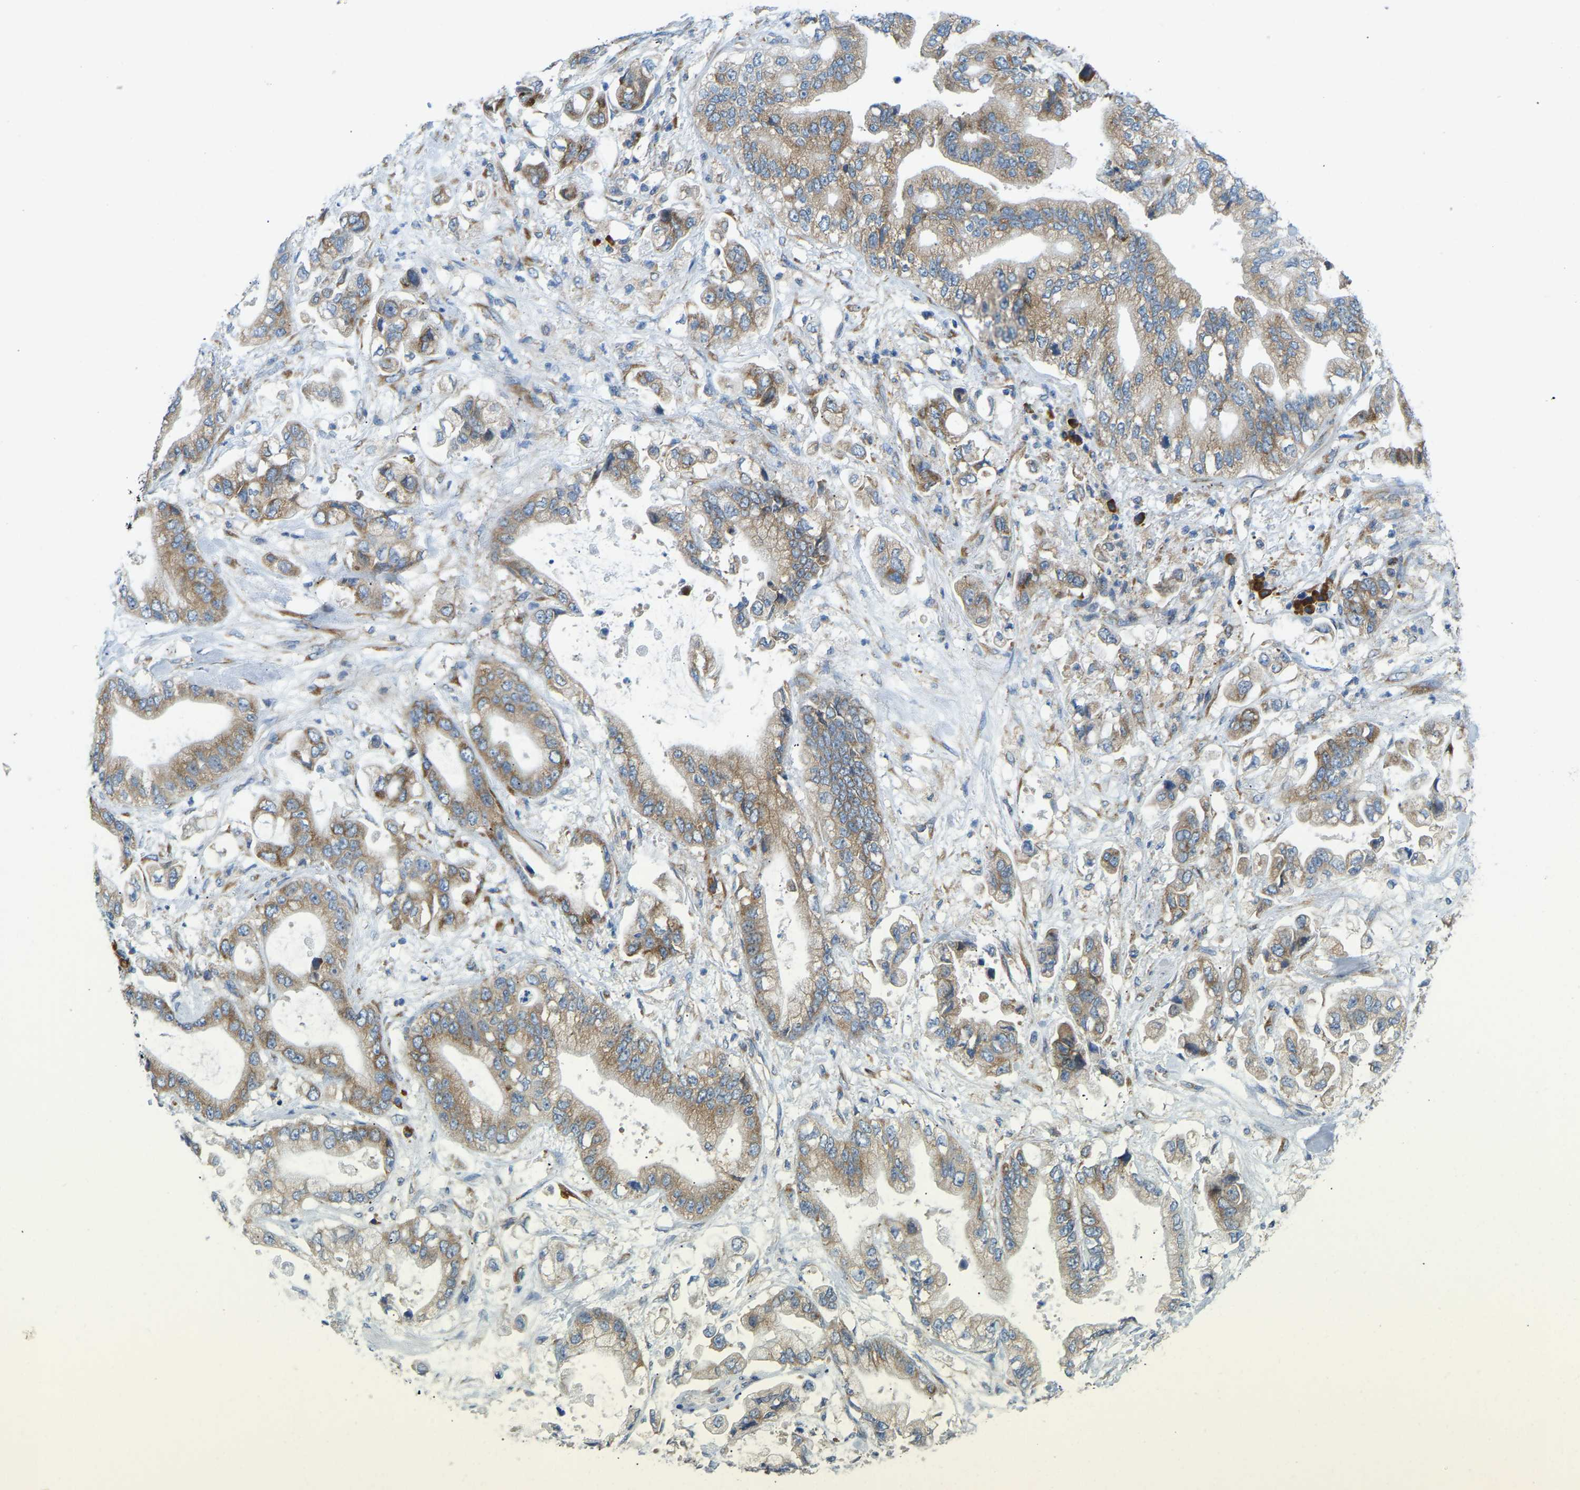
{"staining": {"intensity": "moderate", "quantity": ">75%", "location": "cytoplasmic/membranous"}, "tissue": "stomach cancer", "cell_type": "Tumor cells", "image_type": "cancer", "snomed": [{"axis": "morphology", "description": "Normal tissue, NOS"}, {"axis": "morphology", "description": "Adenocarcinoma, NOS"}, {"axis": "topography", "description": "Stomach"}], "caption": "Protein staining demonstrates moderate cytoplasmic/membranous expression in about >75% of tumor cells in stomach adenocarcinoma.", "gene": "SND1", "patient": {"sex": "male", "age": 62}}